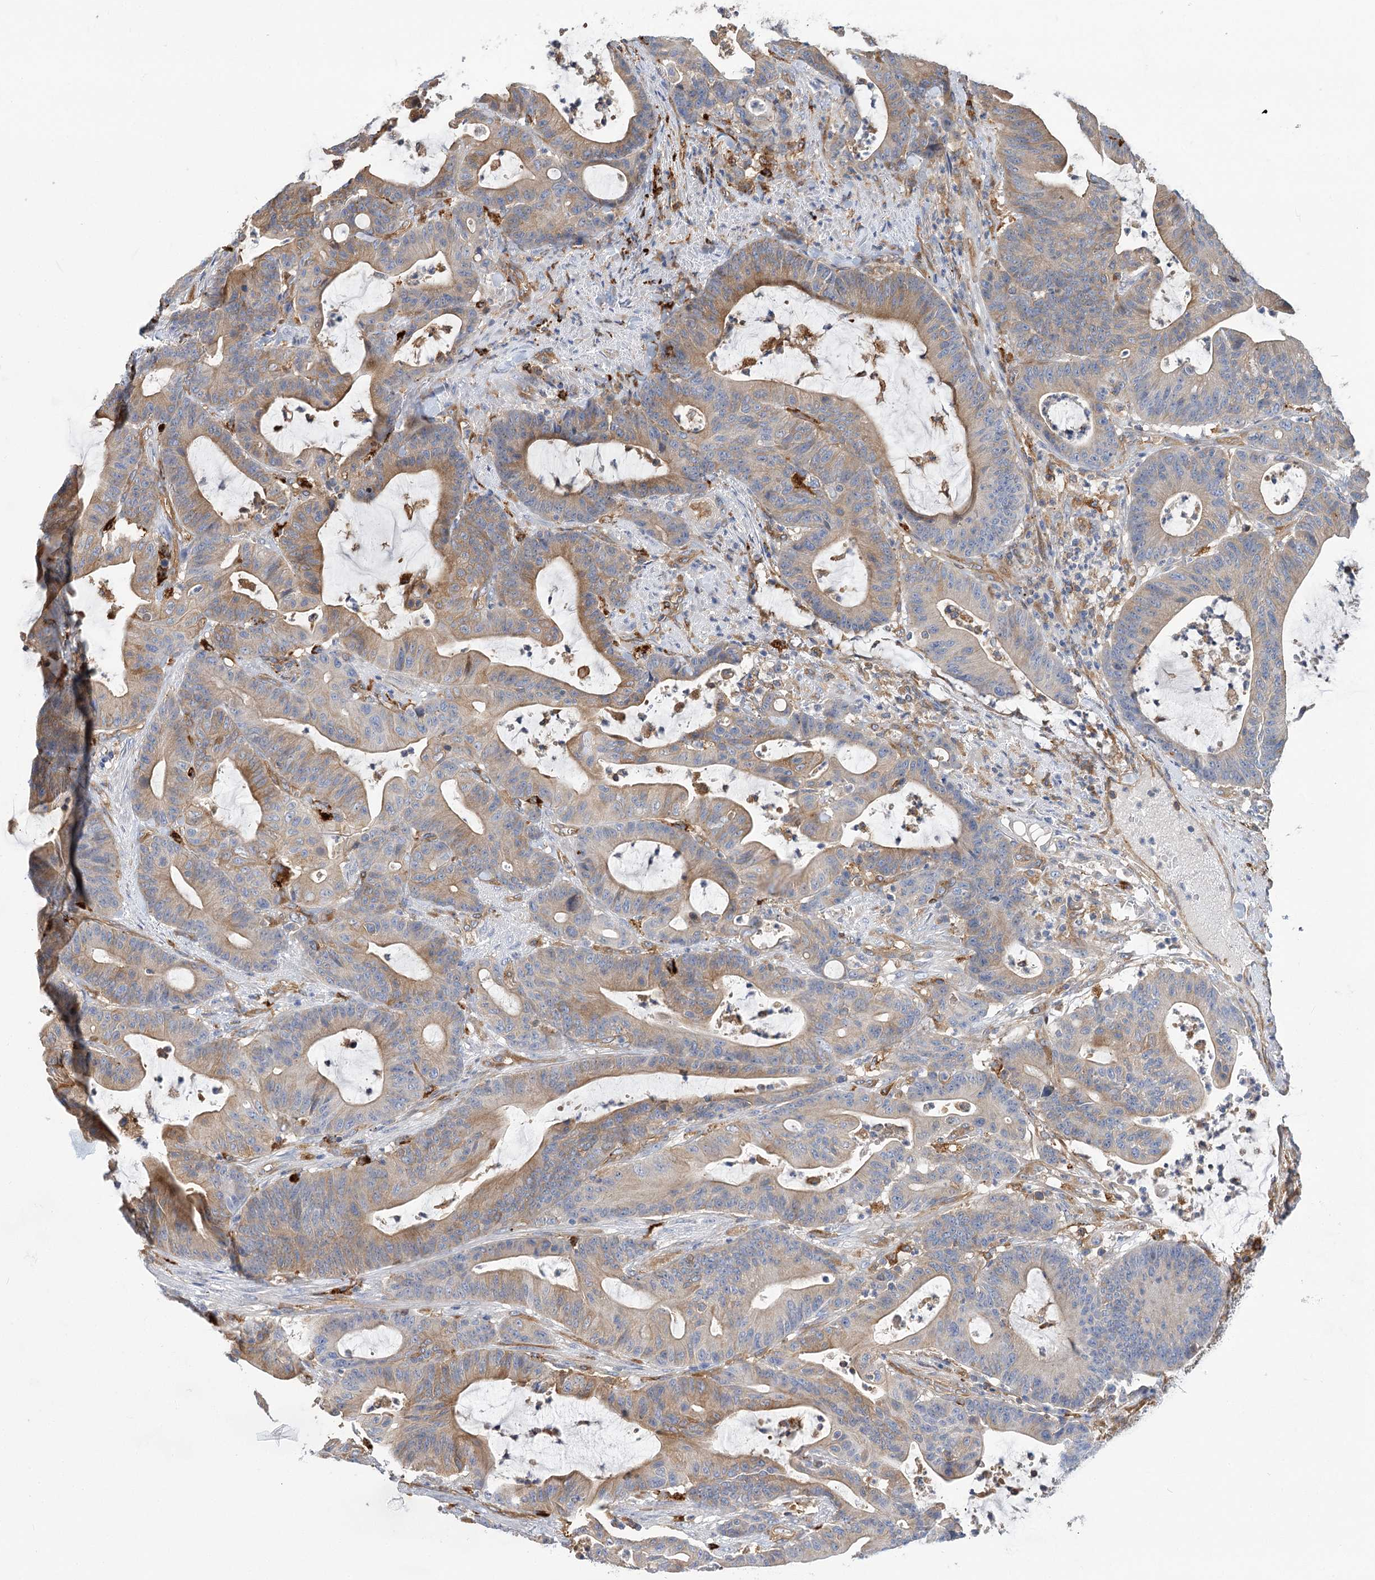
{"staining": {"intensity": "moderate", "quantity": ">75%", "location": "cytoplasmic/membranous"}, "tissue": "colorectal cancer", "cell_type": "Tumor cells", "image_type": "cancer", "snomed": [{"axis": "morphology", "description": "Adenocarcinoma, NOS"}, {"axis": "topography", "description": "Colon"}], "caption": "A high-resolution image shows immunohistochemistry staining of colorectal adenocarcinoma, which exhibits moderate cytoplasmic/membranous expression in about >75% of tumor cells.", "gene": "GUSB", "patient": {"sex": "female", "age": 84}}